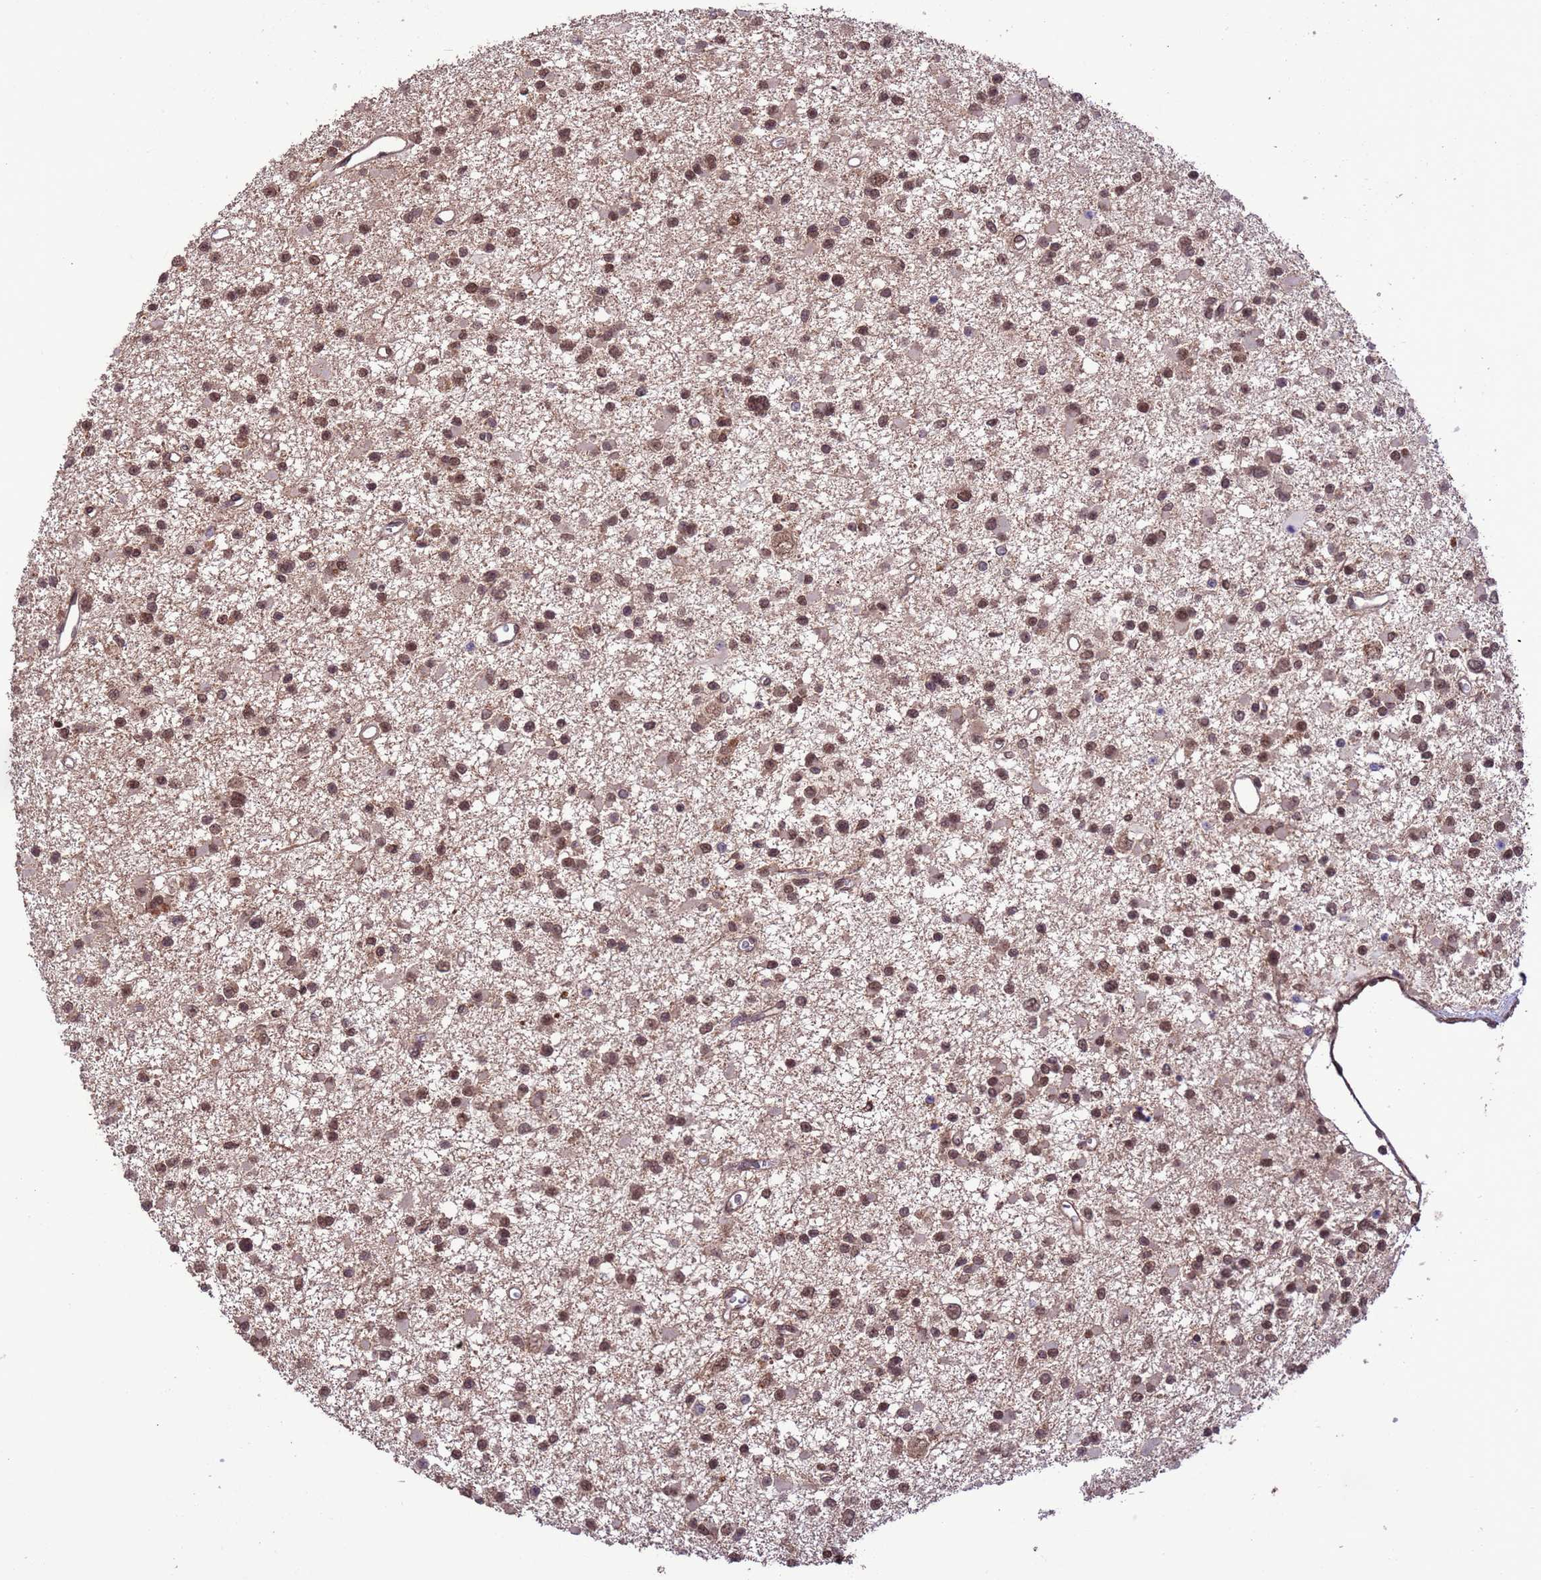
{"staining": {"intensity": "moderate", "quantity": ">75%", "location": "nuclear"}, "tissue": "glioma", "cell_type": "Tumor cells", "image_type": "cancer", "snomed": [{"axis": "morphology", "description": "Glioma, malignant, Low grade"}, {"axis": "topography", "description": "Brain"}], "caption": "Human glioma stained with a brown dye exhibits moderate nuclear positive positivity in about >75% of tumor cells.", "gene": "VSTM4", "patient": {"sex": "female", "age": 22}}